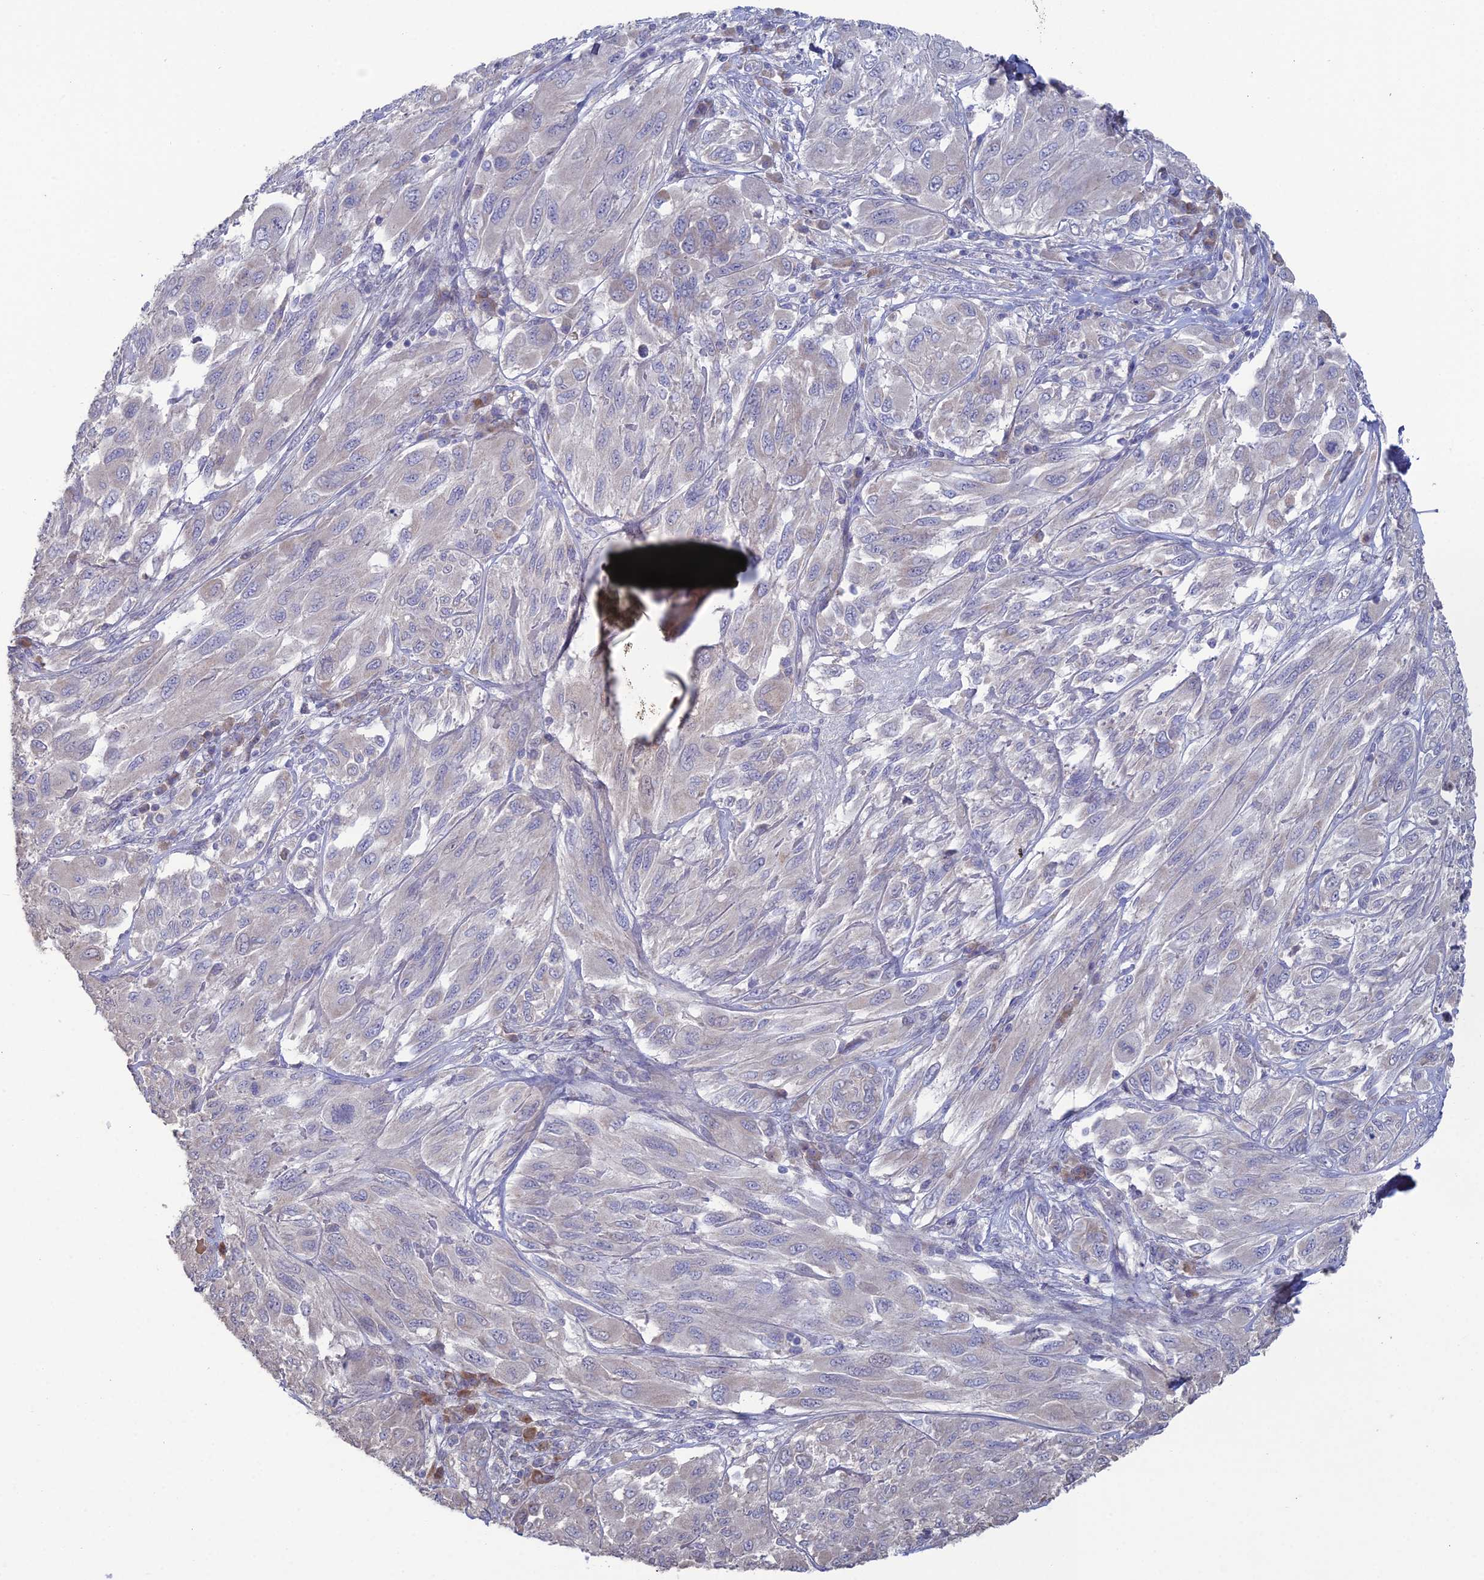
{"staining": {"intensity": "negative", "quantity": "none", "location": "none"}, "tissue": "melanoma", "cell_type": "Tumor cells", "image_type": "cancer", "snomed": [{"axis": "morphology", "description": "Malignant melanoma, NOS"}, {"axis": "topography", "description": "Skin"}], "caption": "The image shows no significant staining in tumor cells of melanoma.", "gene": "ARL16", "patient": {"sex": "female", "age": 91}}